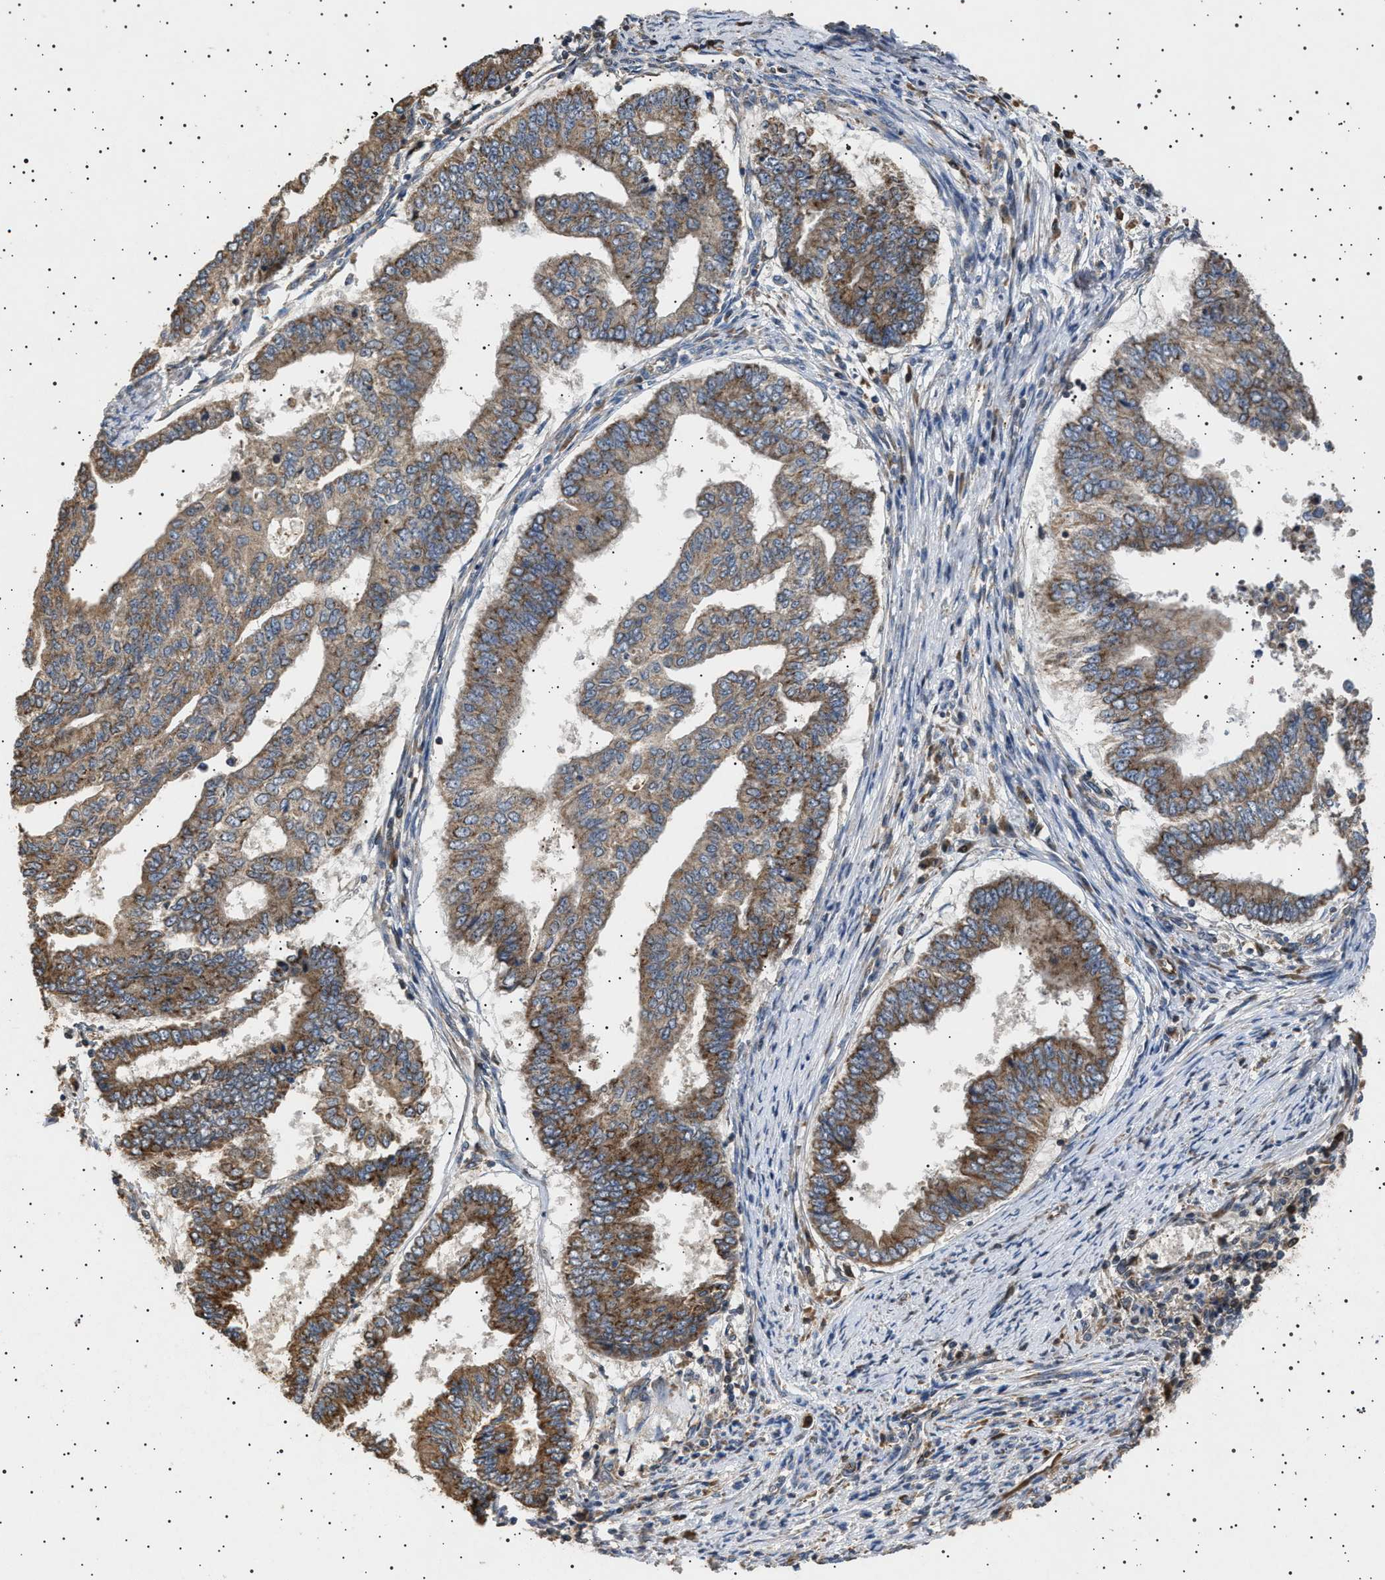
{"staining": {"intensity": "moderate", "quantity": ">75%", "location": "cytoplasmic/membranous"}, "tissue": "endometrial cancer", "cell_type": "Tumor cells", "image_type": "cancer", "snomed": [{"axis": "morphology", "description": "Polyp, NOS"}, {"axis": "morphology", "description": "Adenocarcinoma, NOS"}, {"axis": "morphology", "description": "Adenoma, NOS"}, {"axis": "topography", "description": "Endometrium"}], "caption": "DAB immunohistochemical staining of endometrial adenoma reveals moderate cytoplasmic/membranous protein expression in approximately >75% of tumor cells.", "gene": "TRUB2", "patient": {"sex": "female", "age": 79}}